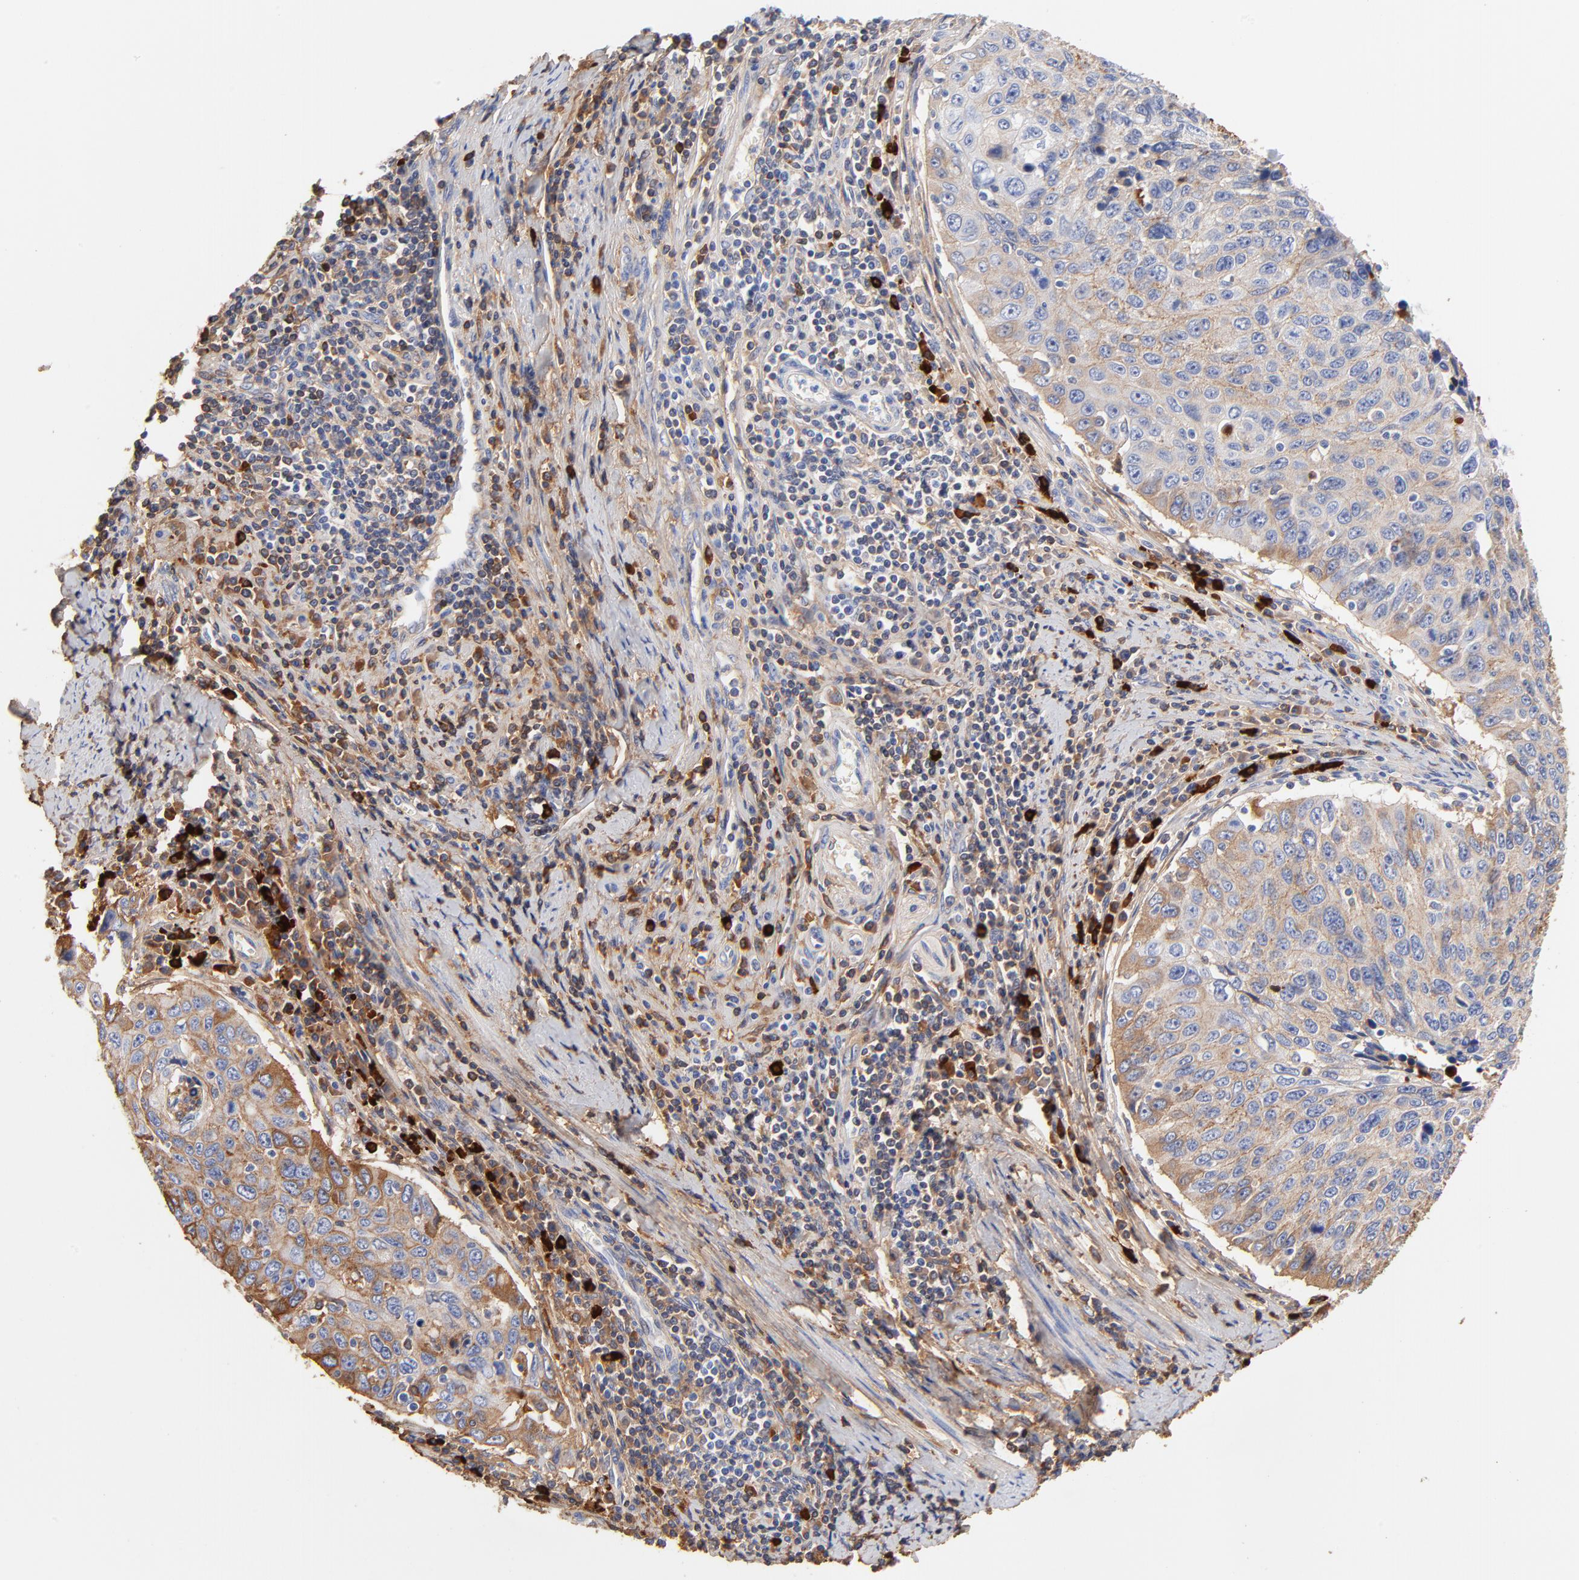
{"staining": {"intensity": "weak", "quantity": ">75%", "location": "cytoplasmic/membranous"}, "tissue": "cervical cancer", "cell_type": "Tumor cells", "image_type": "cancer", "snomed": [{"axis": "morphology", "description": "Squamous cell carcinoma, NOS"}, {"axis": "topography", "description": "Cervix"}], "caption": "Protein staining reveals weak cytoplasmic/membranous positivity in approximately >75% of tumor cells in squamous cell carcinoma (cervical).", "gene": "IGLV3-10", "patient": {"sex": "female", "age": 53}}